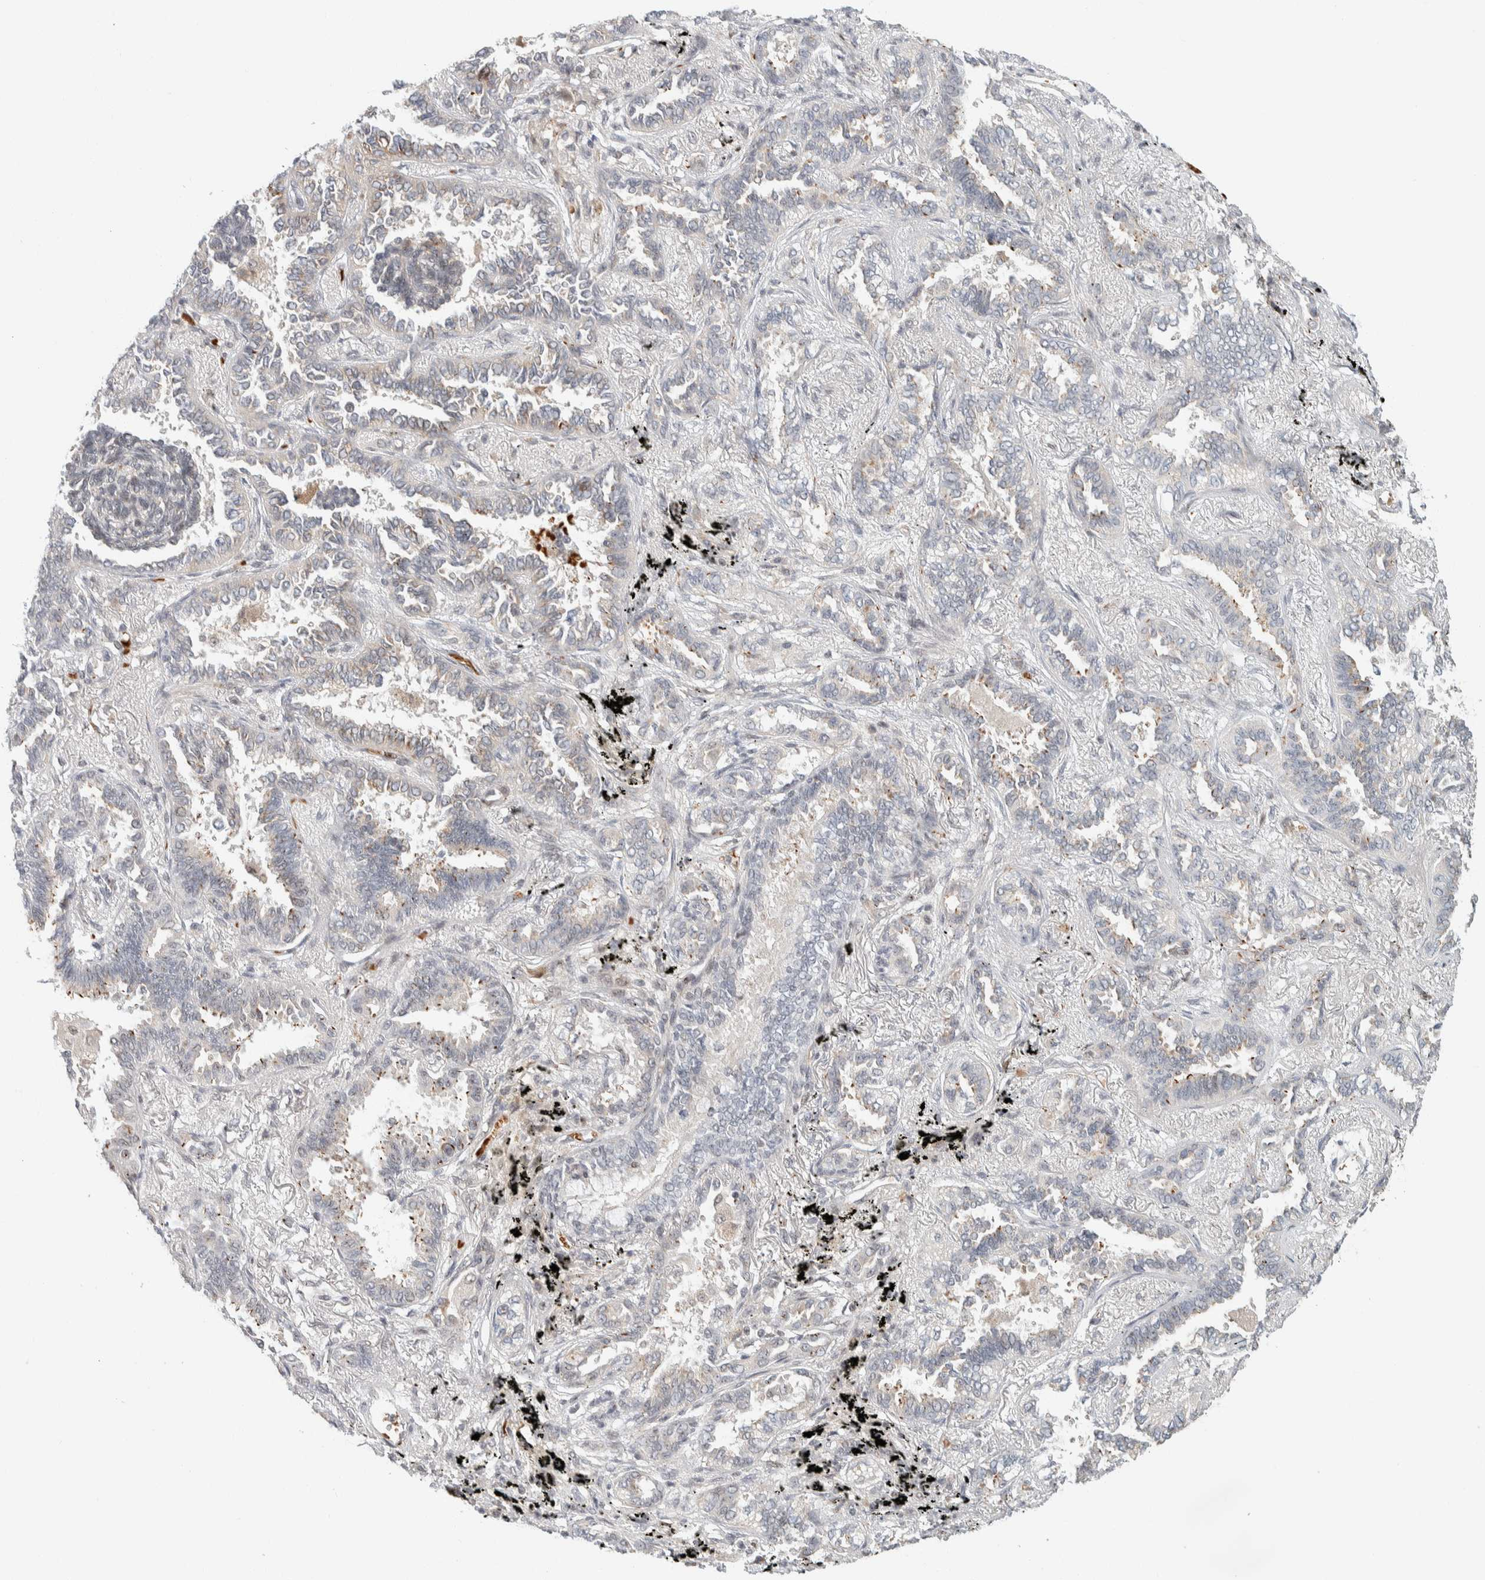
{"staining": {"intensity": "negative", "quantity": "none", "location": "none"}, "tissue": "lung cancer", "cell_type": "Tumor cells", "image_type": "cancer", "snomed": [{"axis": "morphology", "description": "Adenocarcinoma, NOS"}, {"axis": "topography", "description": "Lung"}], "caption": "Tumor cells are negative for protein expression in human adenocarcinoma (lung). Nuclei are stained in blue.", "gene": "ZBTB2", "patient": {"sex": "male", "age": 59}}